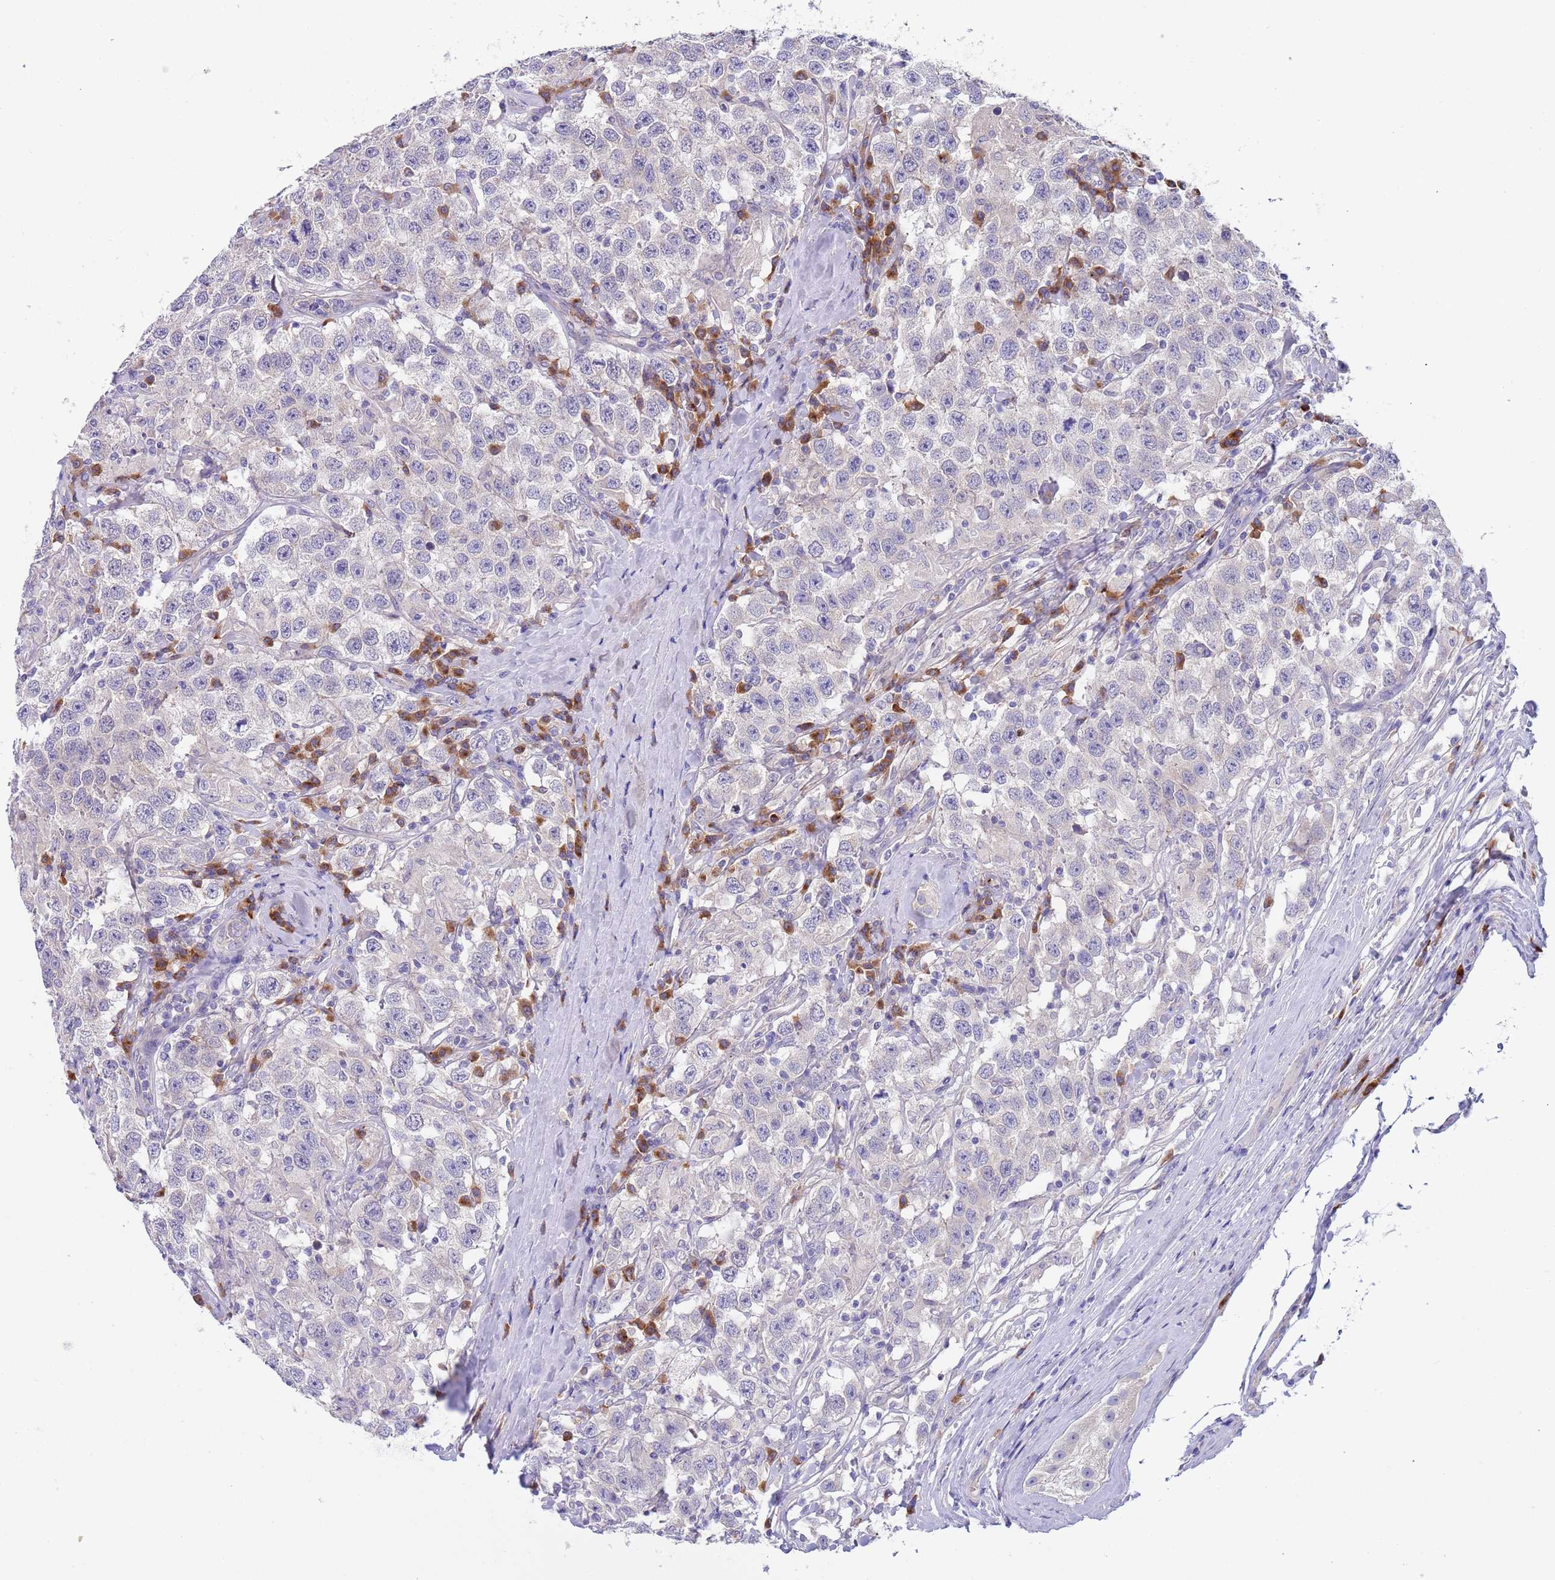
{"staining": {"intensity": "negative", "quantity": "none", "location": "none"}, "tissue": "testis cancer", "cell_type": "Tumor cells", "image_type": "cancer", "snomed": [{"axis": "morphology", "description": "Seminoma, NOS"}, {"axis": "topography", "description": "Testis"}], "caption": "This is an immunohistochemistry (IHC) photomicrograph of seminoma (testis). There is no positivity in tumor cells.", "gene": "TYW1", "patient": {"sex": "male", "age": 41}}